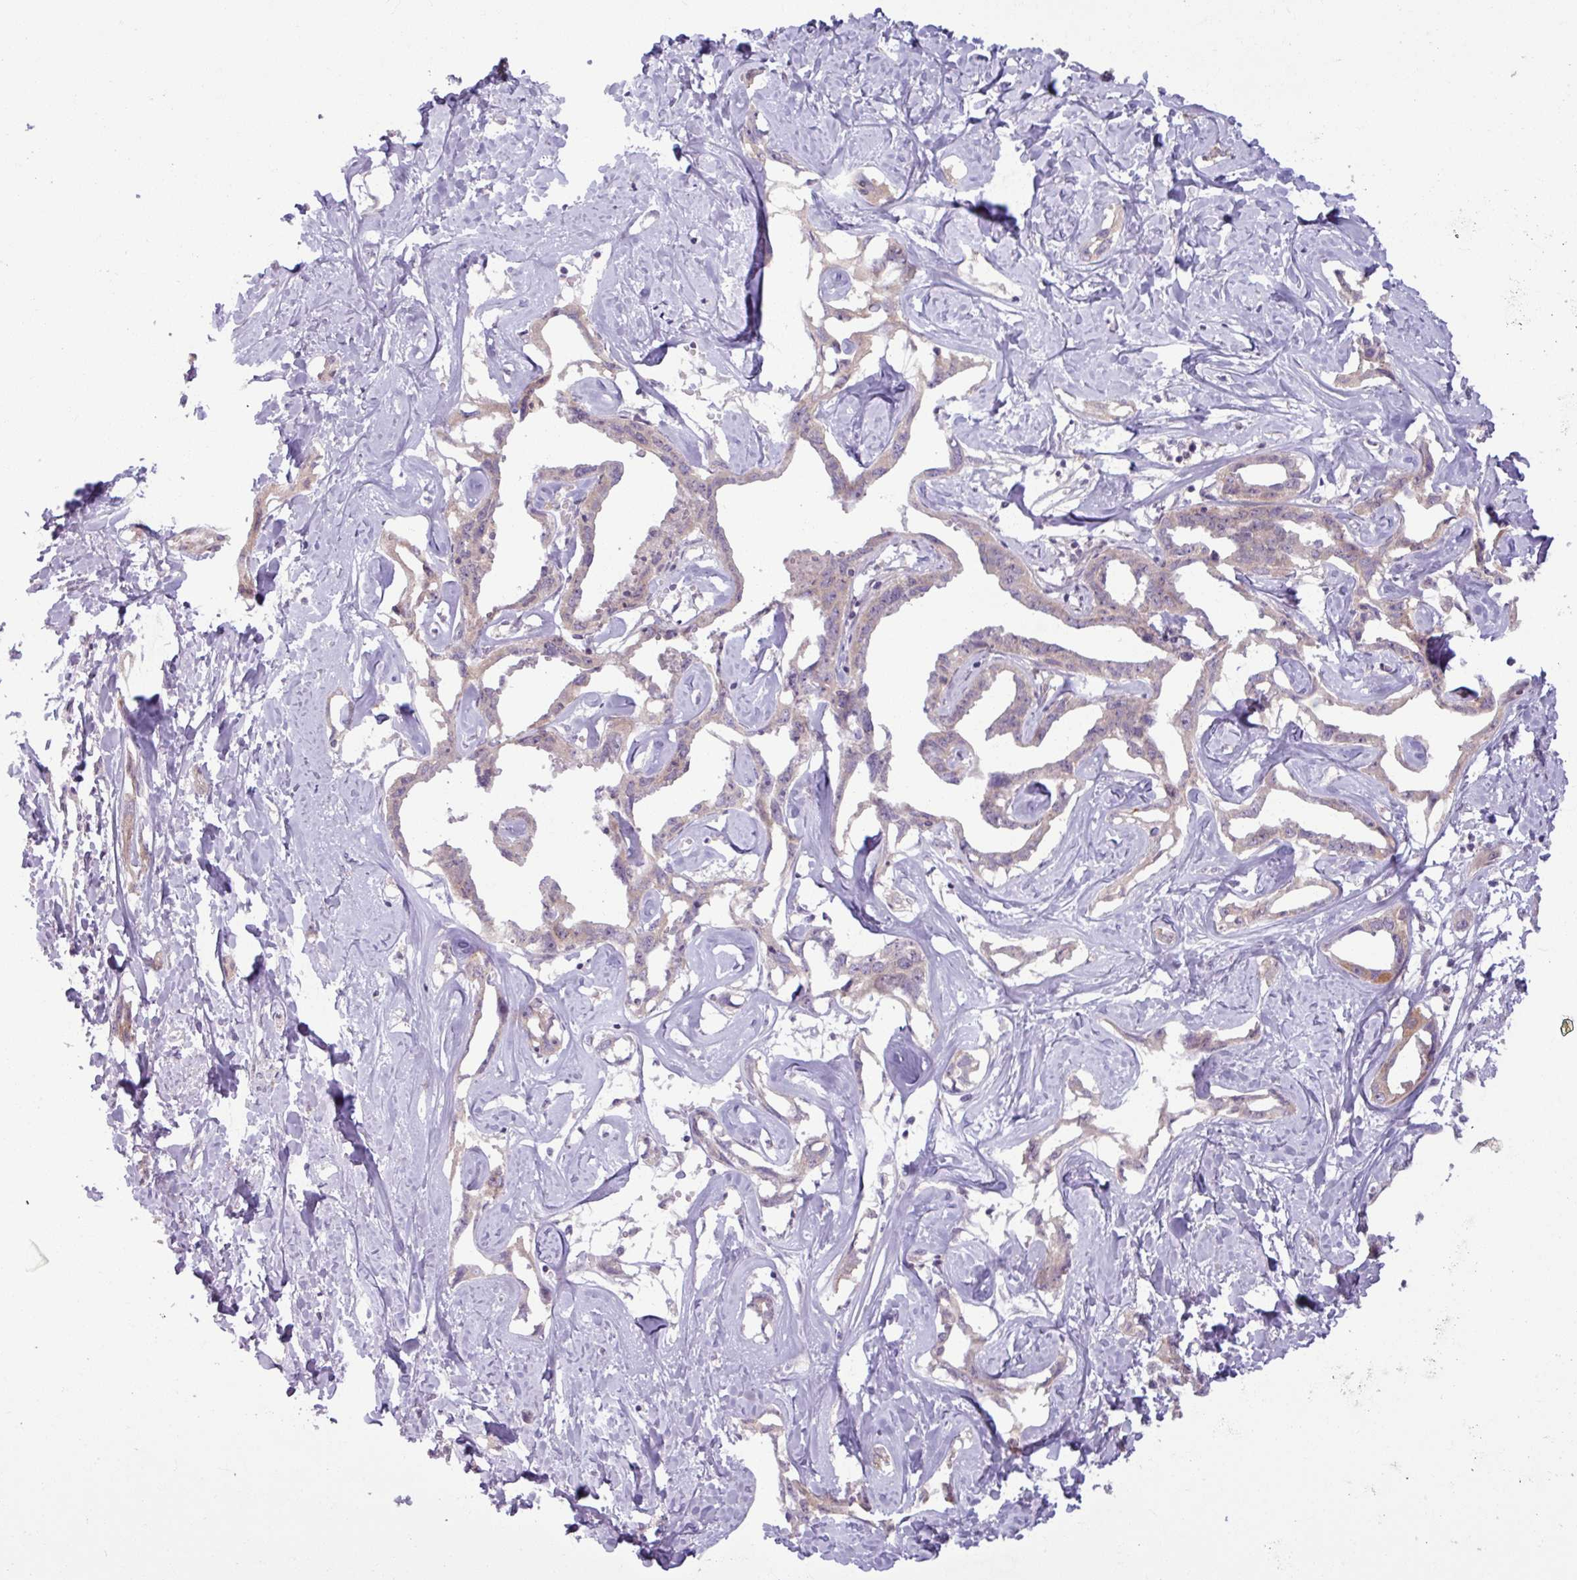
{"staining": {"intensity": "weak", "quantity": "<25%", "location": "cytoplasmic/membranous"}, "tissue": "liver cancer", "cell_type": "Tumor cells", "image_type": "cancer", "snomed": [{"axis": "morphology", "description": "Cholangiocarcinoma"}, {"axis": "topography", "description": "Liver"}], "caption": "DAB (3,3'-diaminobenzidine) immunohistochemical staining of liver cancer (cholangiocarcinoma) demonstrates no significant staining in tumor cells. Brightfield microscopy of immunohistochemistry (IHC) stained with DAB (brown) and hematoxylin (blue), captured at high magnification.", "gene": "OGFOD3", "patient": {"sex": "male", "age": 59}}